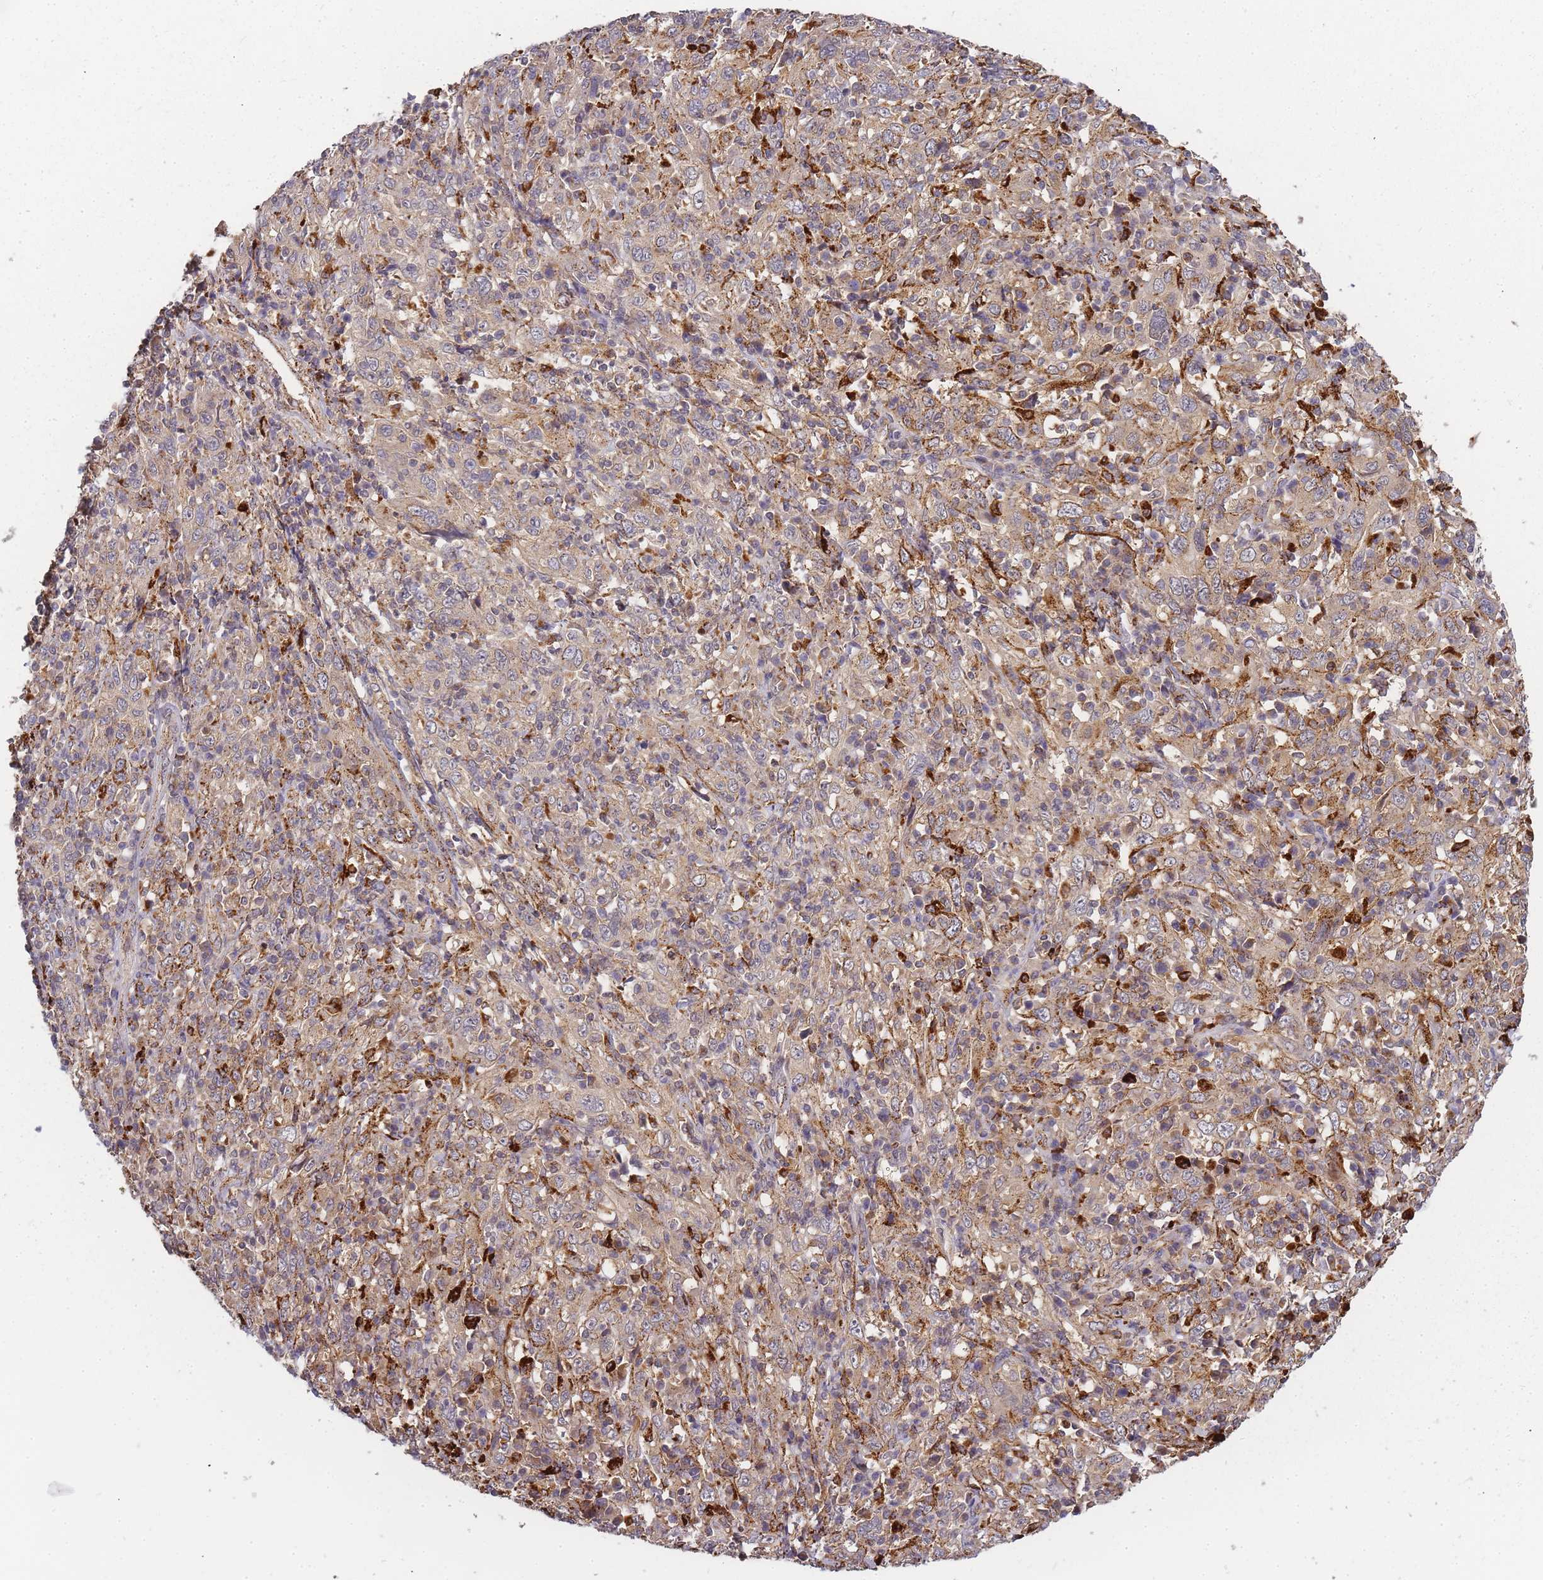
{"staining": {"intensity": "moderate", "quantity": ">75%", "location": "cytoplasmic/membranous"}, "tissue": "cervical cancer", "cell_type": "Tumor cells", "image_type": "cancer", "snomed": [{"axis": "morphology", "description": "Squamous cell carcinoma, NOS"}, {"axis": "topography", "description": "Cervix"}], "caption": "Cervical cancer stained with immunohistochemistry (IHC) displays moderate cytoplasmic/membranous expression in approximately >75% of tumor cells.", "gene": "ATG5", "patient": {"sex": "female", "age": 46}}